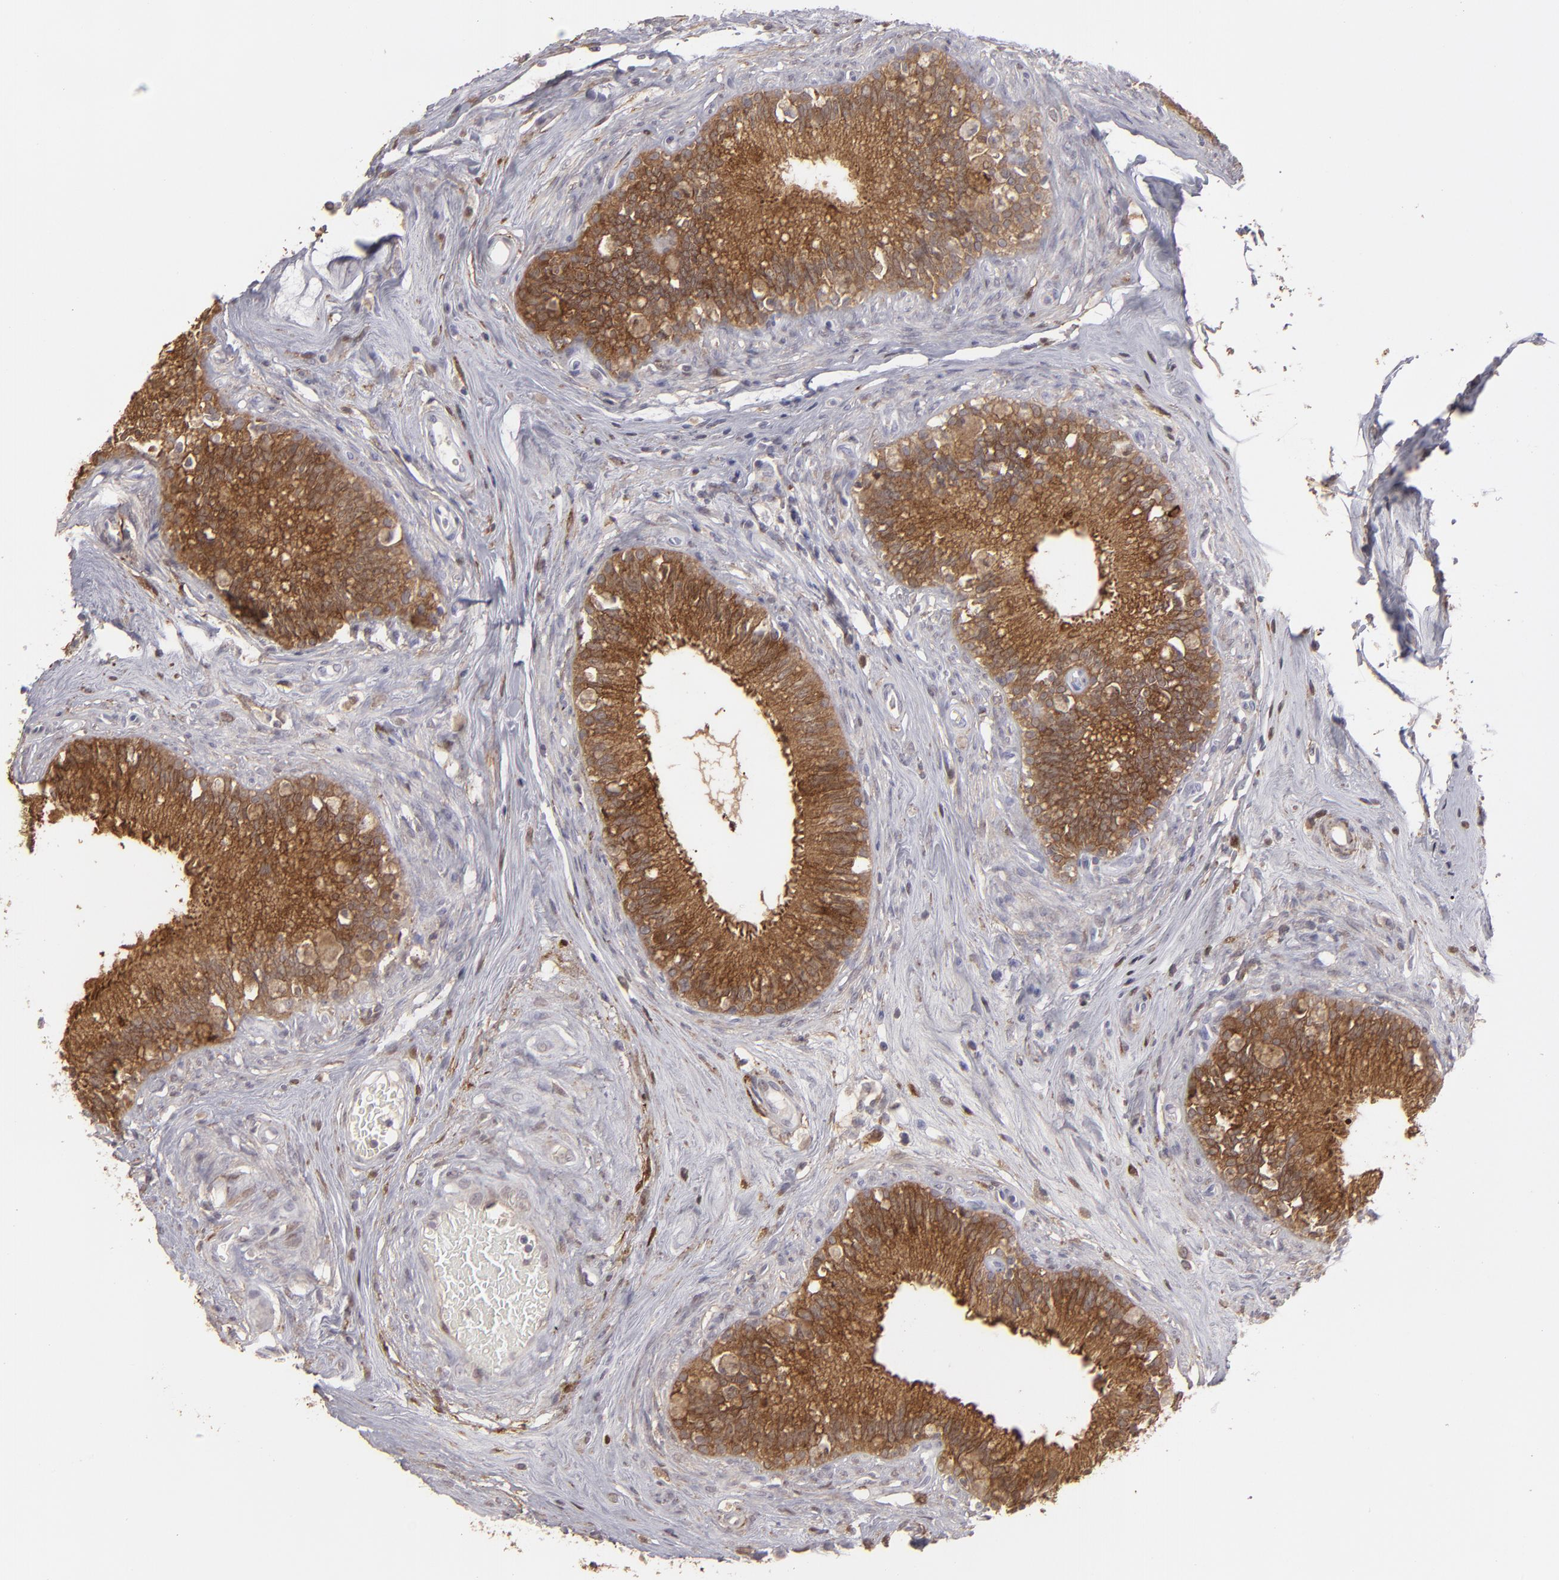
{"staining": {"intensity": "strong", "quantity": ">75%", "location": "cytoplasmic/membranous"}, "tissue": "epididymis", "cell_type": "Glandular cells", "image_type": "normal", "snomed": [{"axis": "morphology", "description": "Normal tissue, NOS"}, {"axis": "morphology", "description": "Inflammation, NOS"}, {"axis": "topography", "description": "Epididymis"}], "caption": "Immunohistochemical staining of benign epididymis shows strong cytoplasmic/membranous protein expression in approximately >75% of glandular cells. (brown staining indicates protein expression, while blue staining denotes nuclei).", "gene": "SEMA3G", "patient": {"sex": "male", "age": 84}}